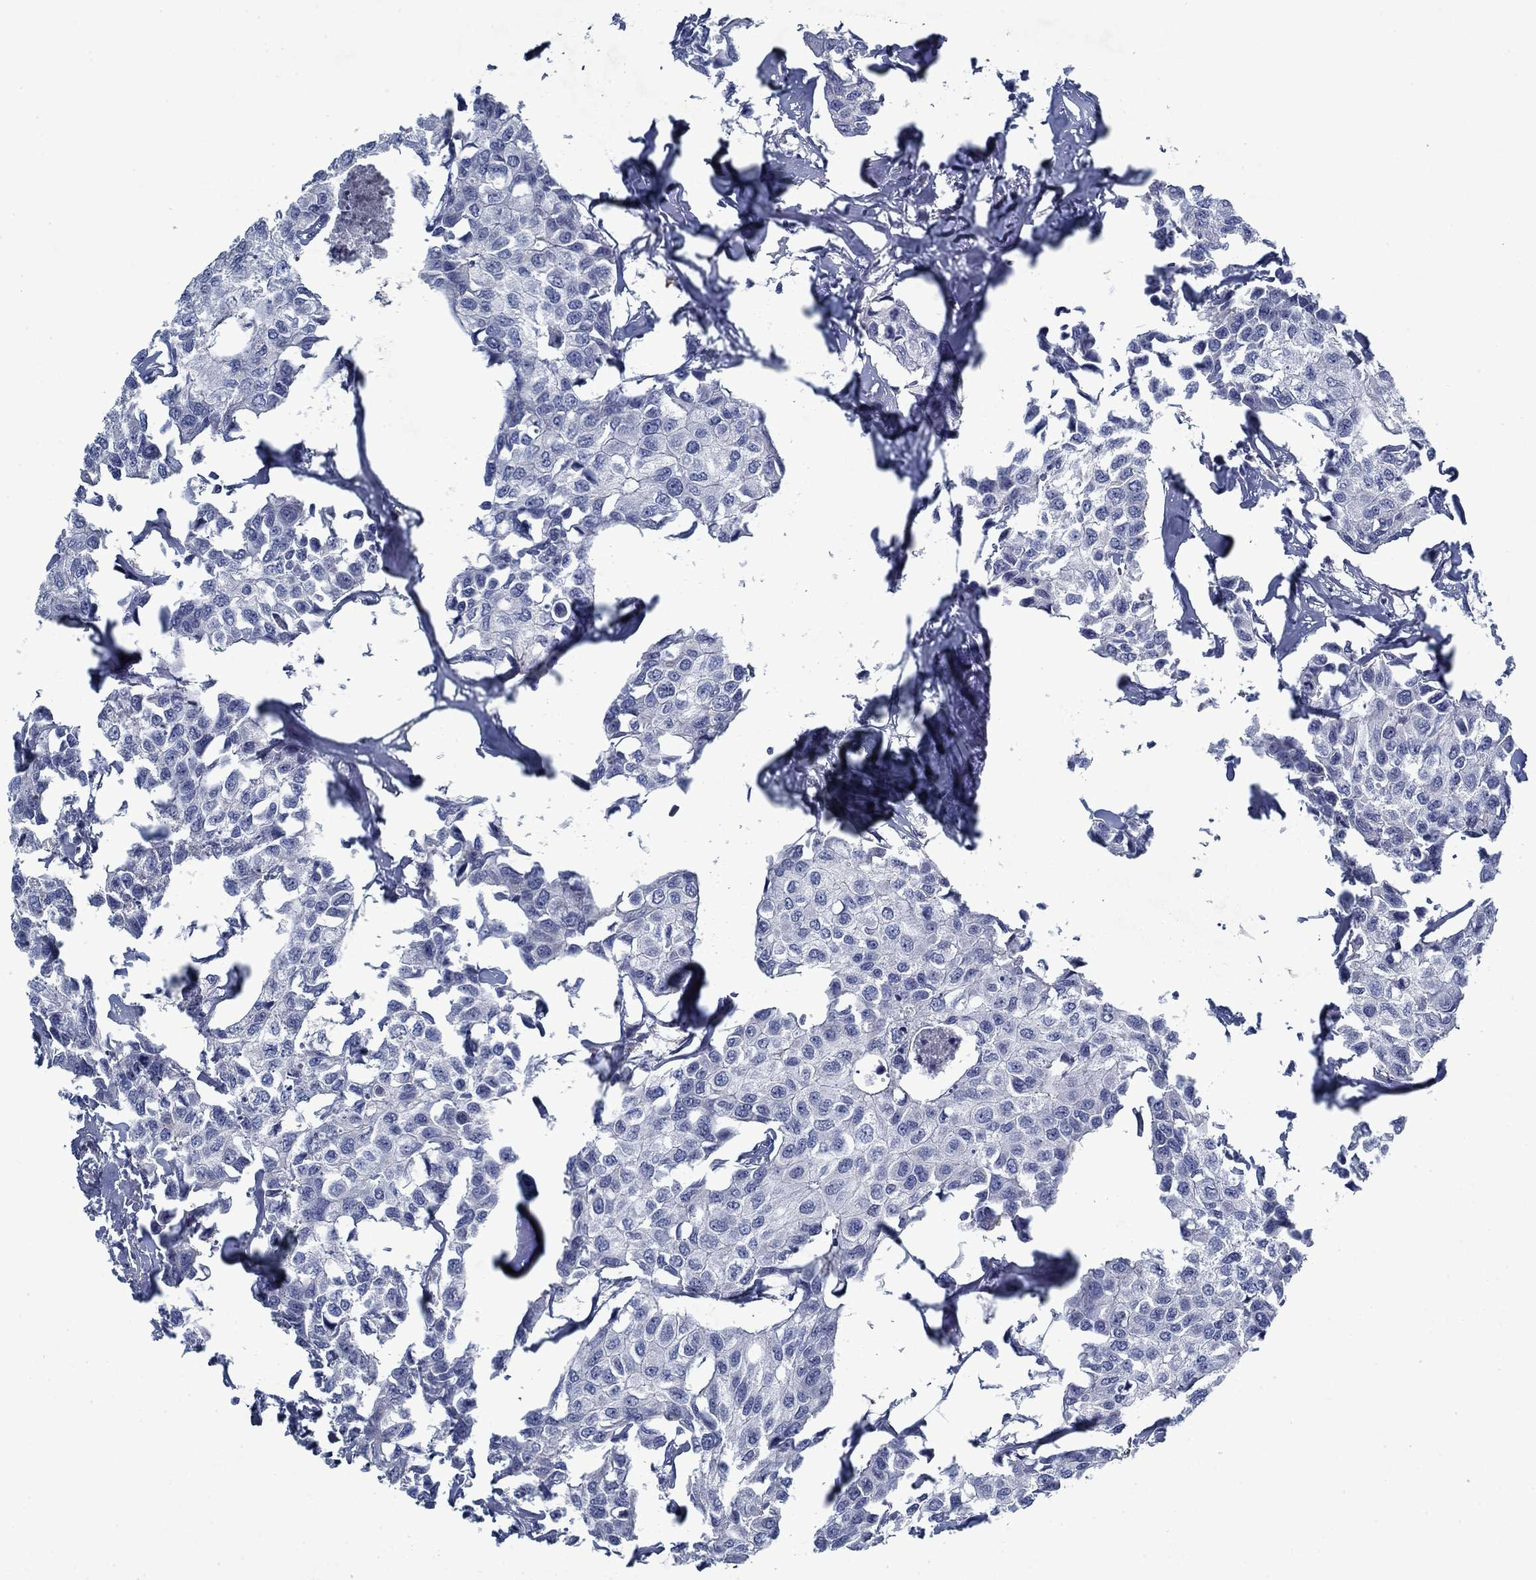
{"staining": {"intensity": "negative", "quantity": "none", "location": "none"}, "tissue": "breast cancer", "cell_type": "Tumor cells", "image_type": "cancer", "snomed": [{"axis": "morphology", "description": "Duct carcinoma"}, {"axis": "topography", "description": "Breast"}], "caption": "Immunohistochemistry (IHC) histopathology image of neoplastic tissue: breast infiltrating ductal carcinoma stained with DAB (3,3'-diaminobenzidine) demonstrates no significant protein positivity in tumor cells. (Brightfield microscopy of DAB immunohistochemistry at high magnification).", "gene": "PNMA8A", "patient": {"sex": "female", "age": 80}}